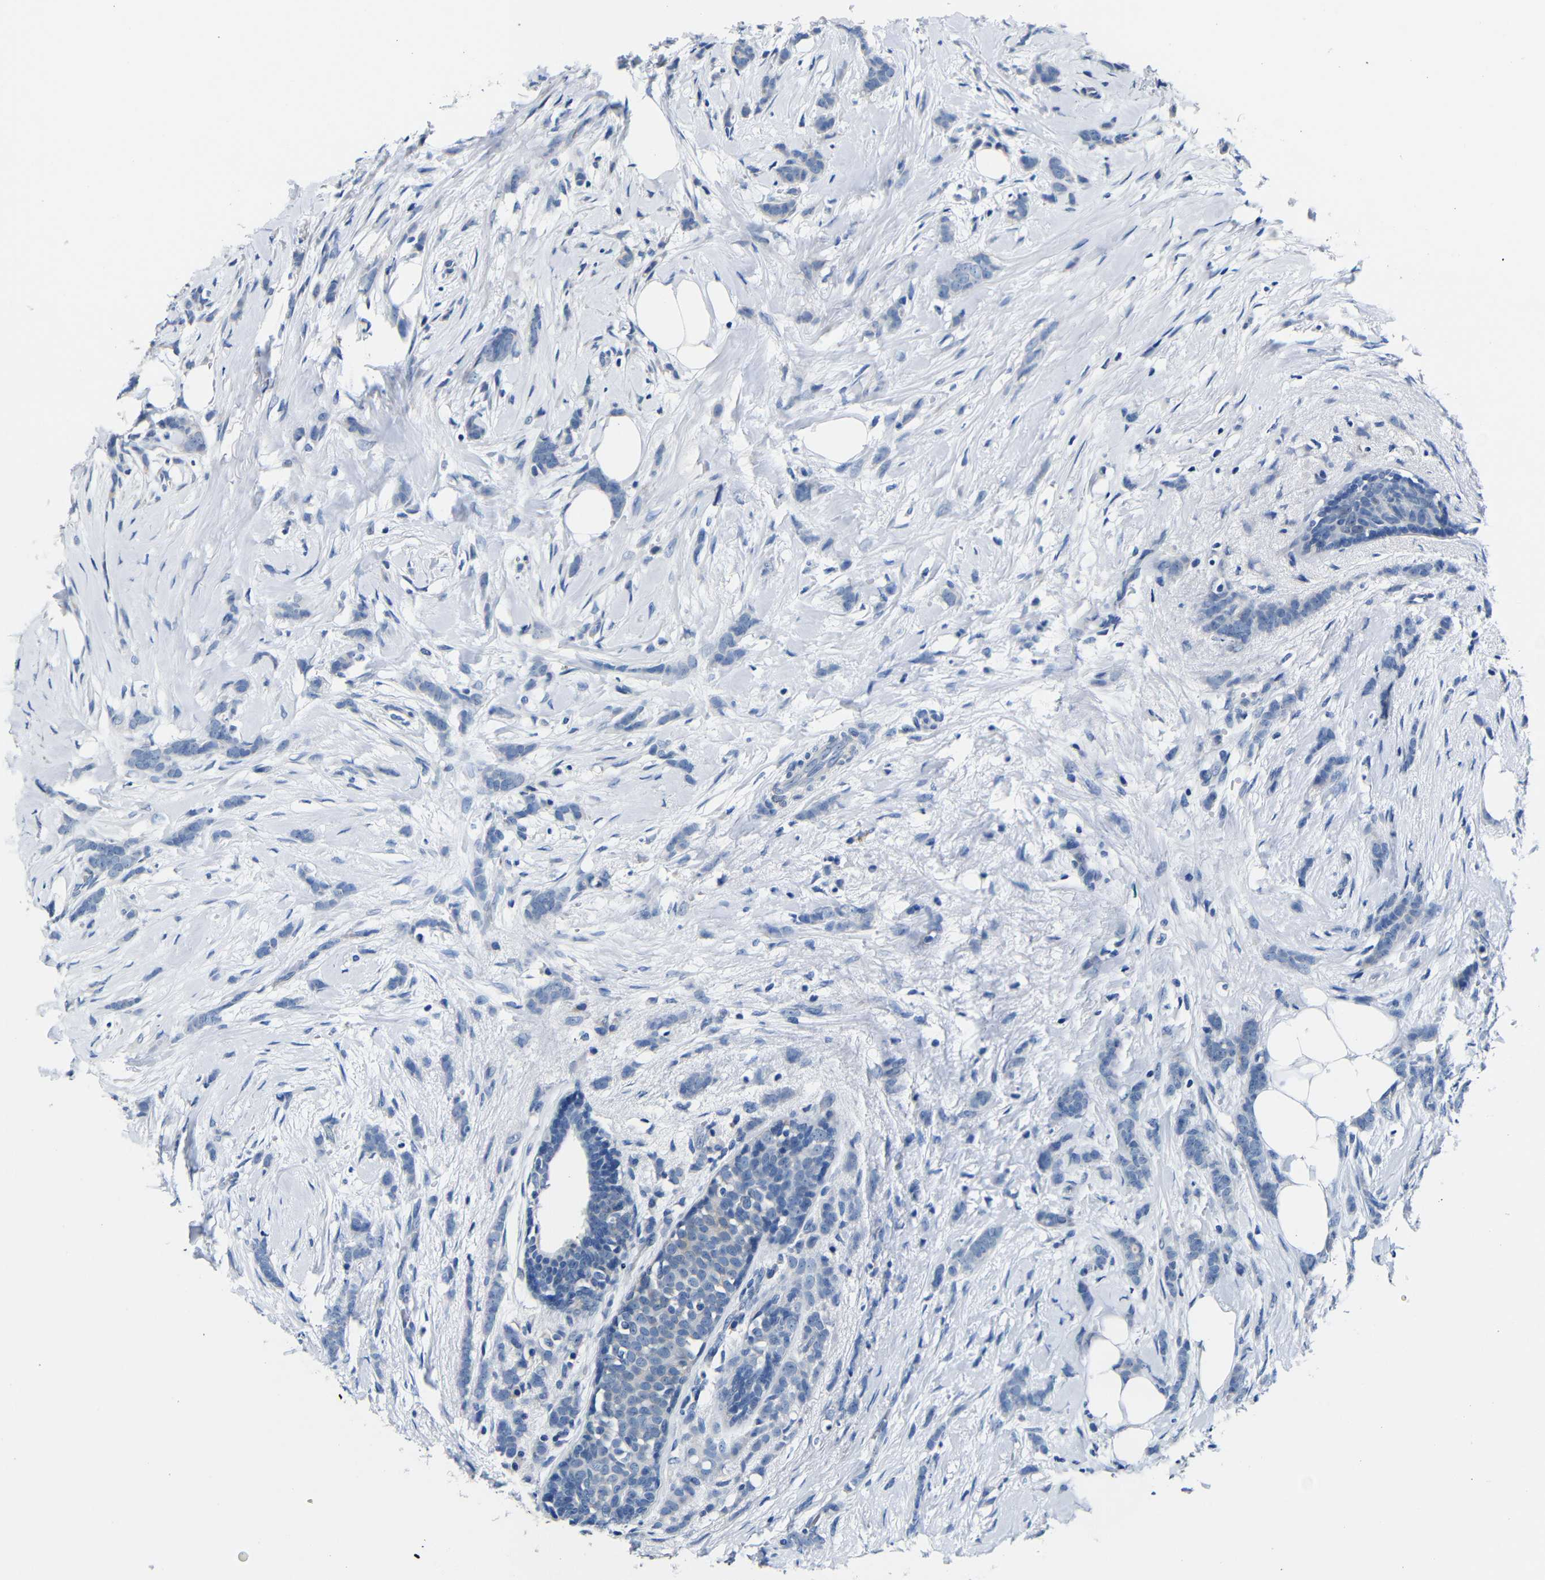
{"staining": {"intensity": "negative", "quantity": "none", "location": "none"}, "tissue": "breast cancer", "cell_type": "Tumor cells", "image_type": "cancer", "snomed": [{"axis": "morphology", "description": "Lobular carcinoma, in situ"}, {"axis": "morphology", "description": "Lobular carcinoma"}, {"axis": "topography", "description": "Breast"}], "caption": "The photomicrograph displays no staining of tumor cells in breast cancer (lobular carcinoma).", "gene": "TNFAIP1", "patient": {"sex": "female", "age": 41}}